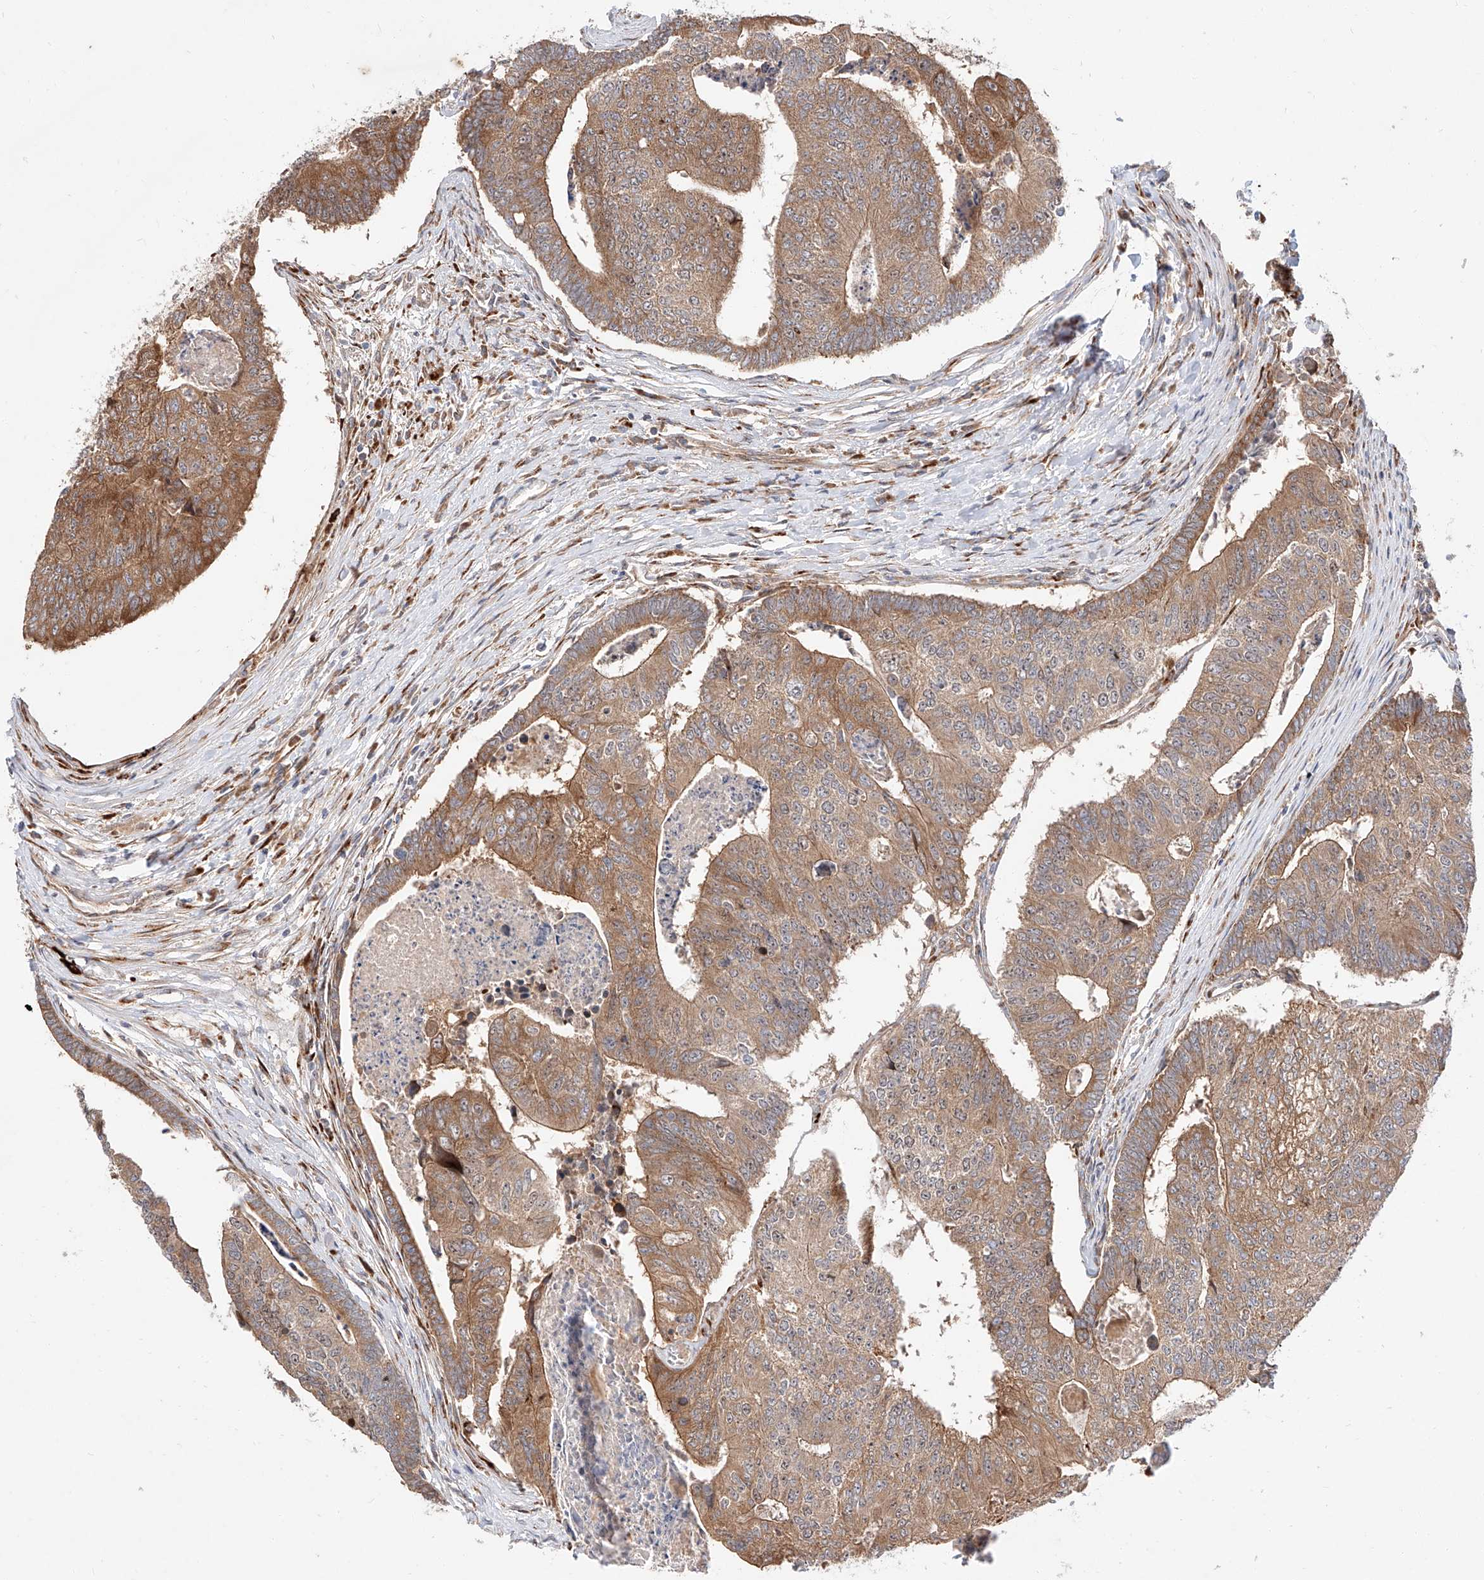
{"staining": {"intensity": "moderate", "quantity": ">75%", "location": "cytoplasmic/membranous"}, "tissue": "colorectal cancer", "cell_type": "Tumor cells", "image_type": "cancer", "snomed": [{"axis": "morphology", "description": "Adenocarcinoma, NOS"}, {"axis": "topography", "description": "Colon"}], "caption": "The micrograph demonstrates a brown stain indicating the presence of a protein in the cytoplasmic/membranous of tumor cells in adenocarcinoma (colorectal).", "gene": "DIRAS3", "patient": {"sex": "female", "age": 67}}